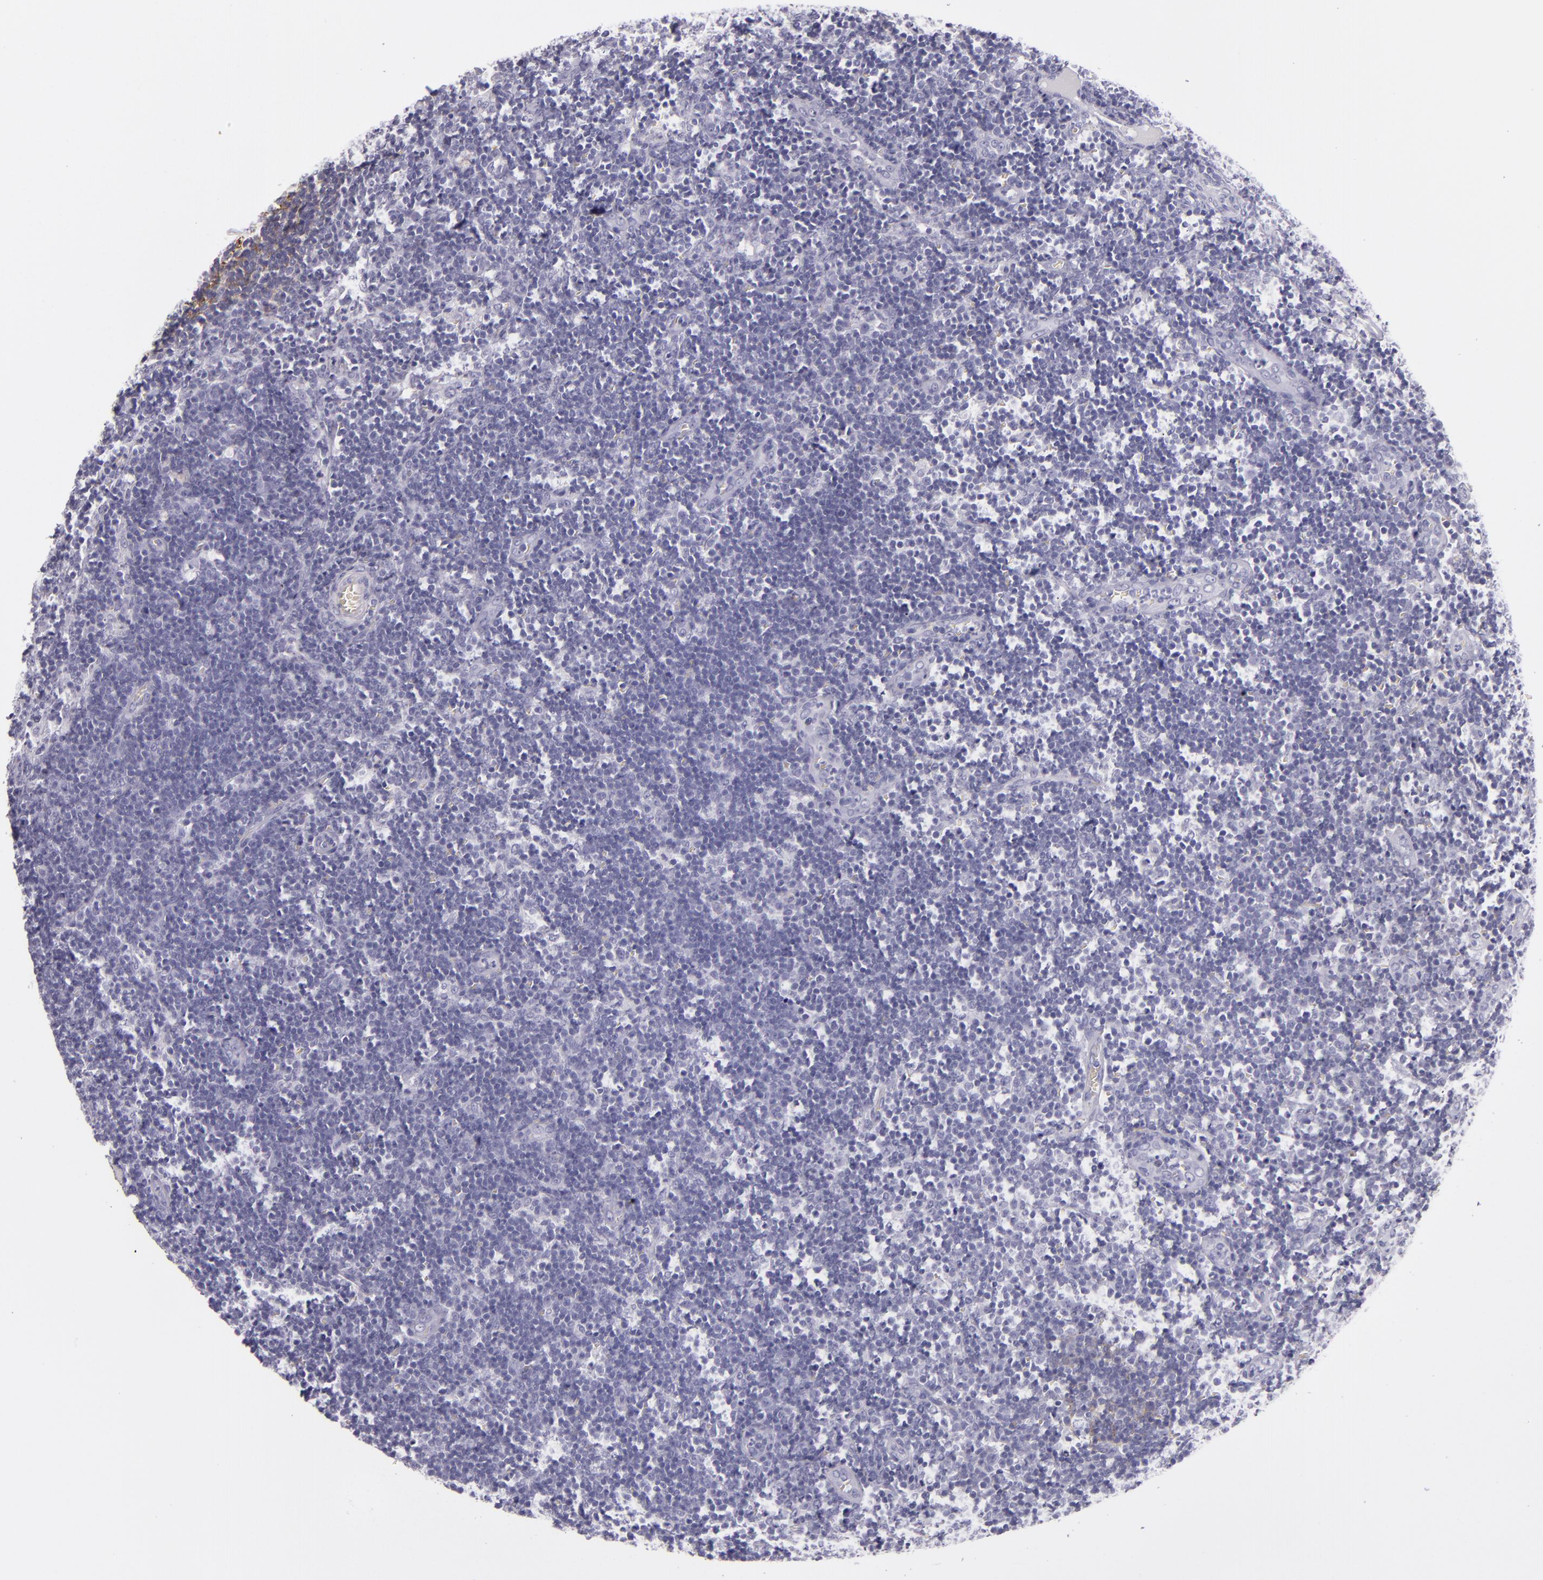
{"staining": {"intensity": "negative", "quantity": "none", "location": "none"}, "tissue": "lymph node", "cell_type": "Non-germinal center cells", "image_type": "normal", "snomed": [{"axis": "morphology", "description": "Normal tissue, NOS"}, {"axis": "morphology", "description": "Inflammation, NOS"}, {"axis": "topography", "description": "Lymph node"}, {"axis": "topography", "description": "Salivary gland"}], "caption": "High power microscopy image of an IHC micrograph of unremarkable lymph node, revealing no significant staining in non-germinal center cells. The staining is performed using DAB (3,3'-diaminobenzidine) brown chromogen with nuclei counter-stained in using hematoxylin.", "gene": "CR2", "patient": {"sex": "male", "age": 3}}